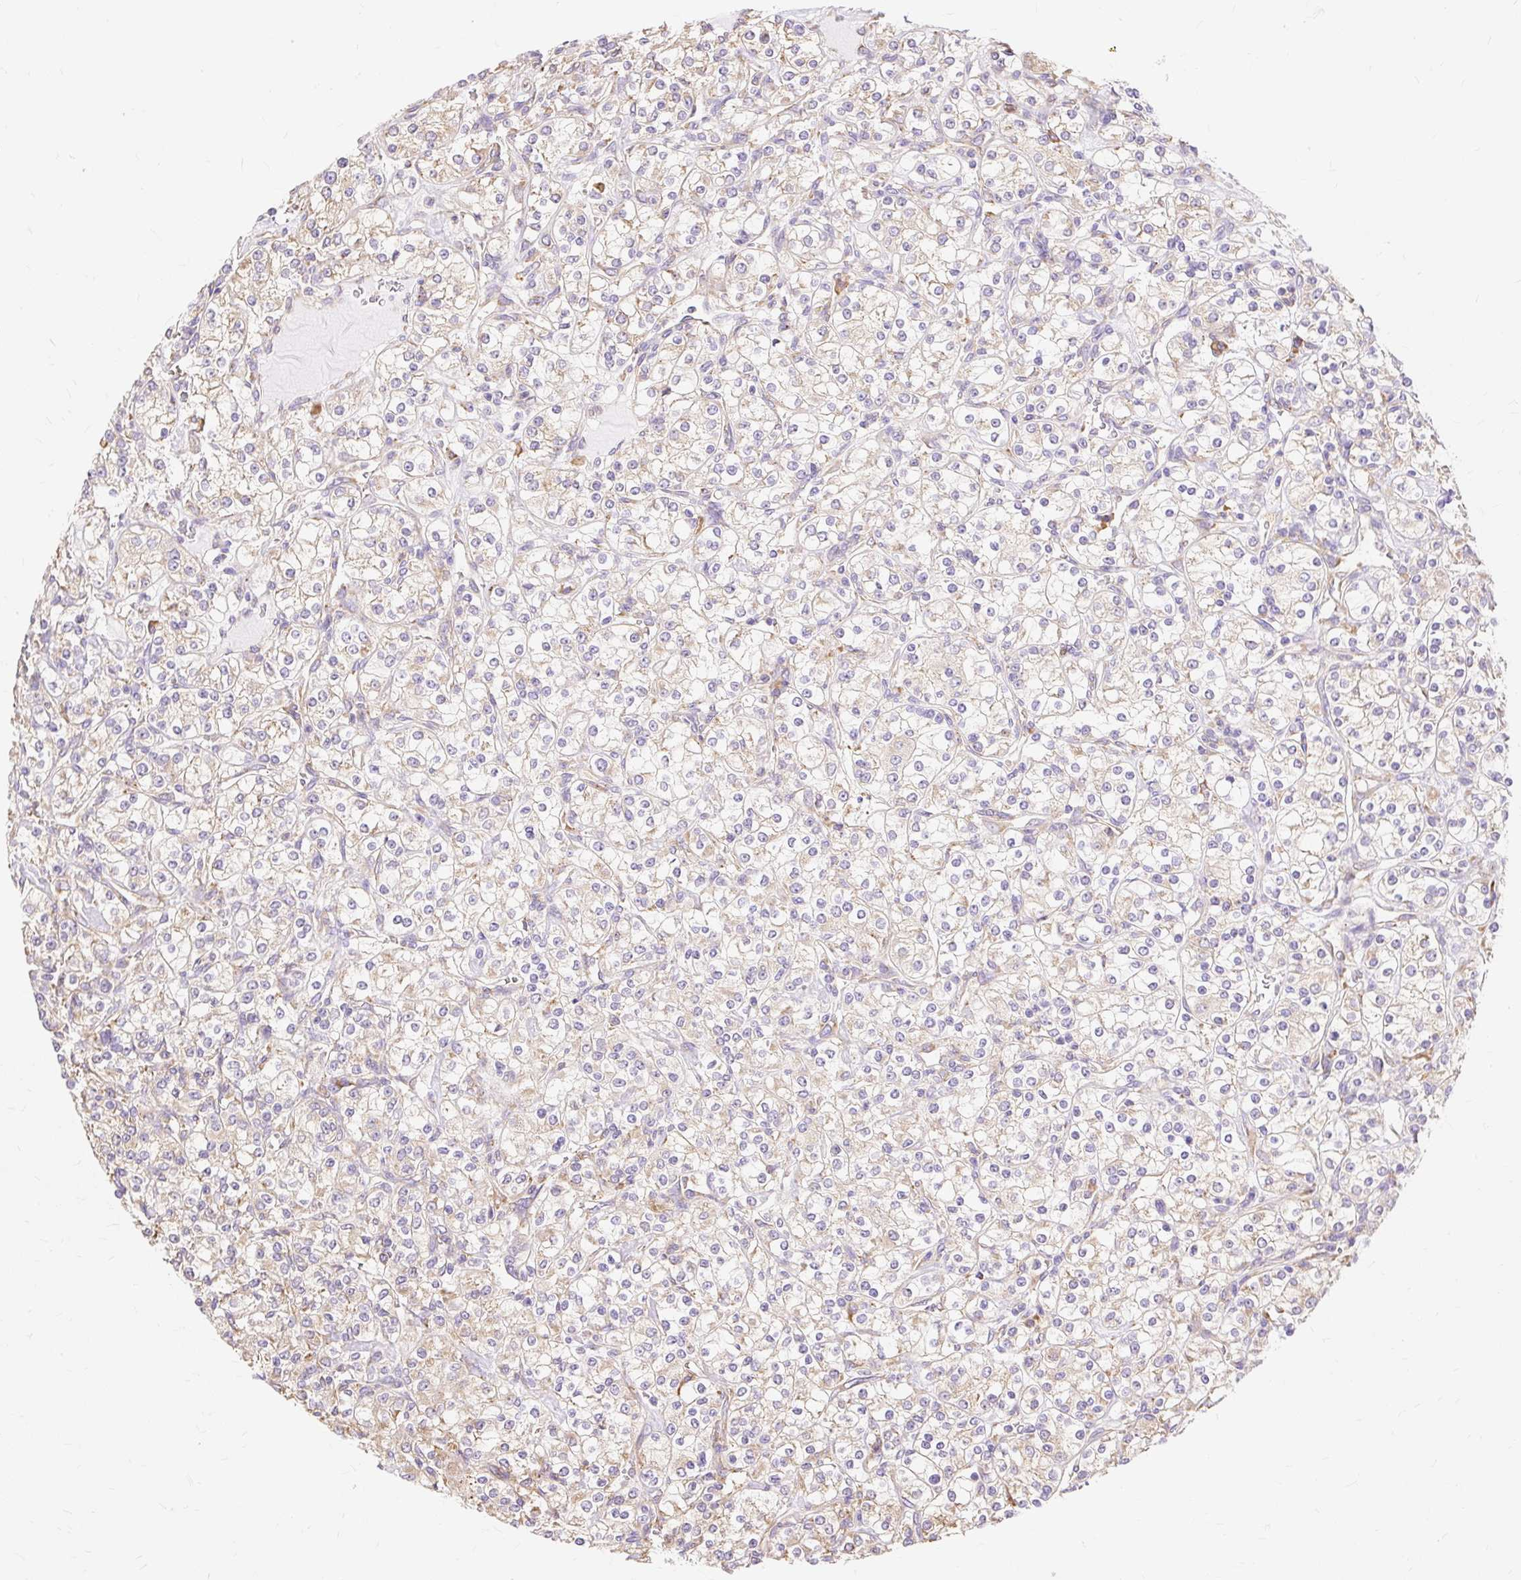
{"staining": {"intensity": "weak", "quantity": "25%-75%", "location": "cytoplasmic/membranous"}, "tissue": "renal cancer", "cell_type": "Tumor cells", "image_type": "cancer", "snomed": [{"axis": "morphology", "description": "Adenocarcinoma, NOS"}, {"axis": "topography", "description": "Kidney"}], "caption": "Immunohistochemistry (IHC) (DAB (3,3'-diaminobenzidine)) staining of adenocarcinoma (renal) demonstrates weak cytoplasmic/membranous protein staining in approximately 25%-75% of tumor cells.", "gene": "RPS17", "patient": {"sex": "male", "age": 77}}